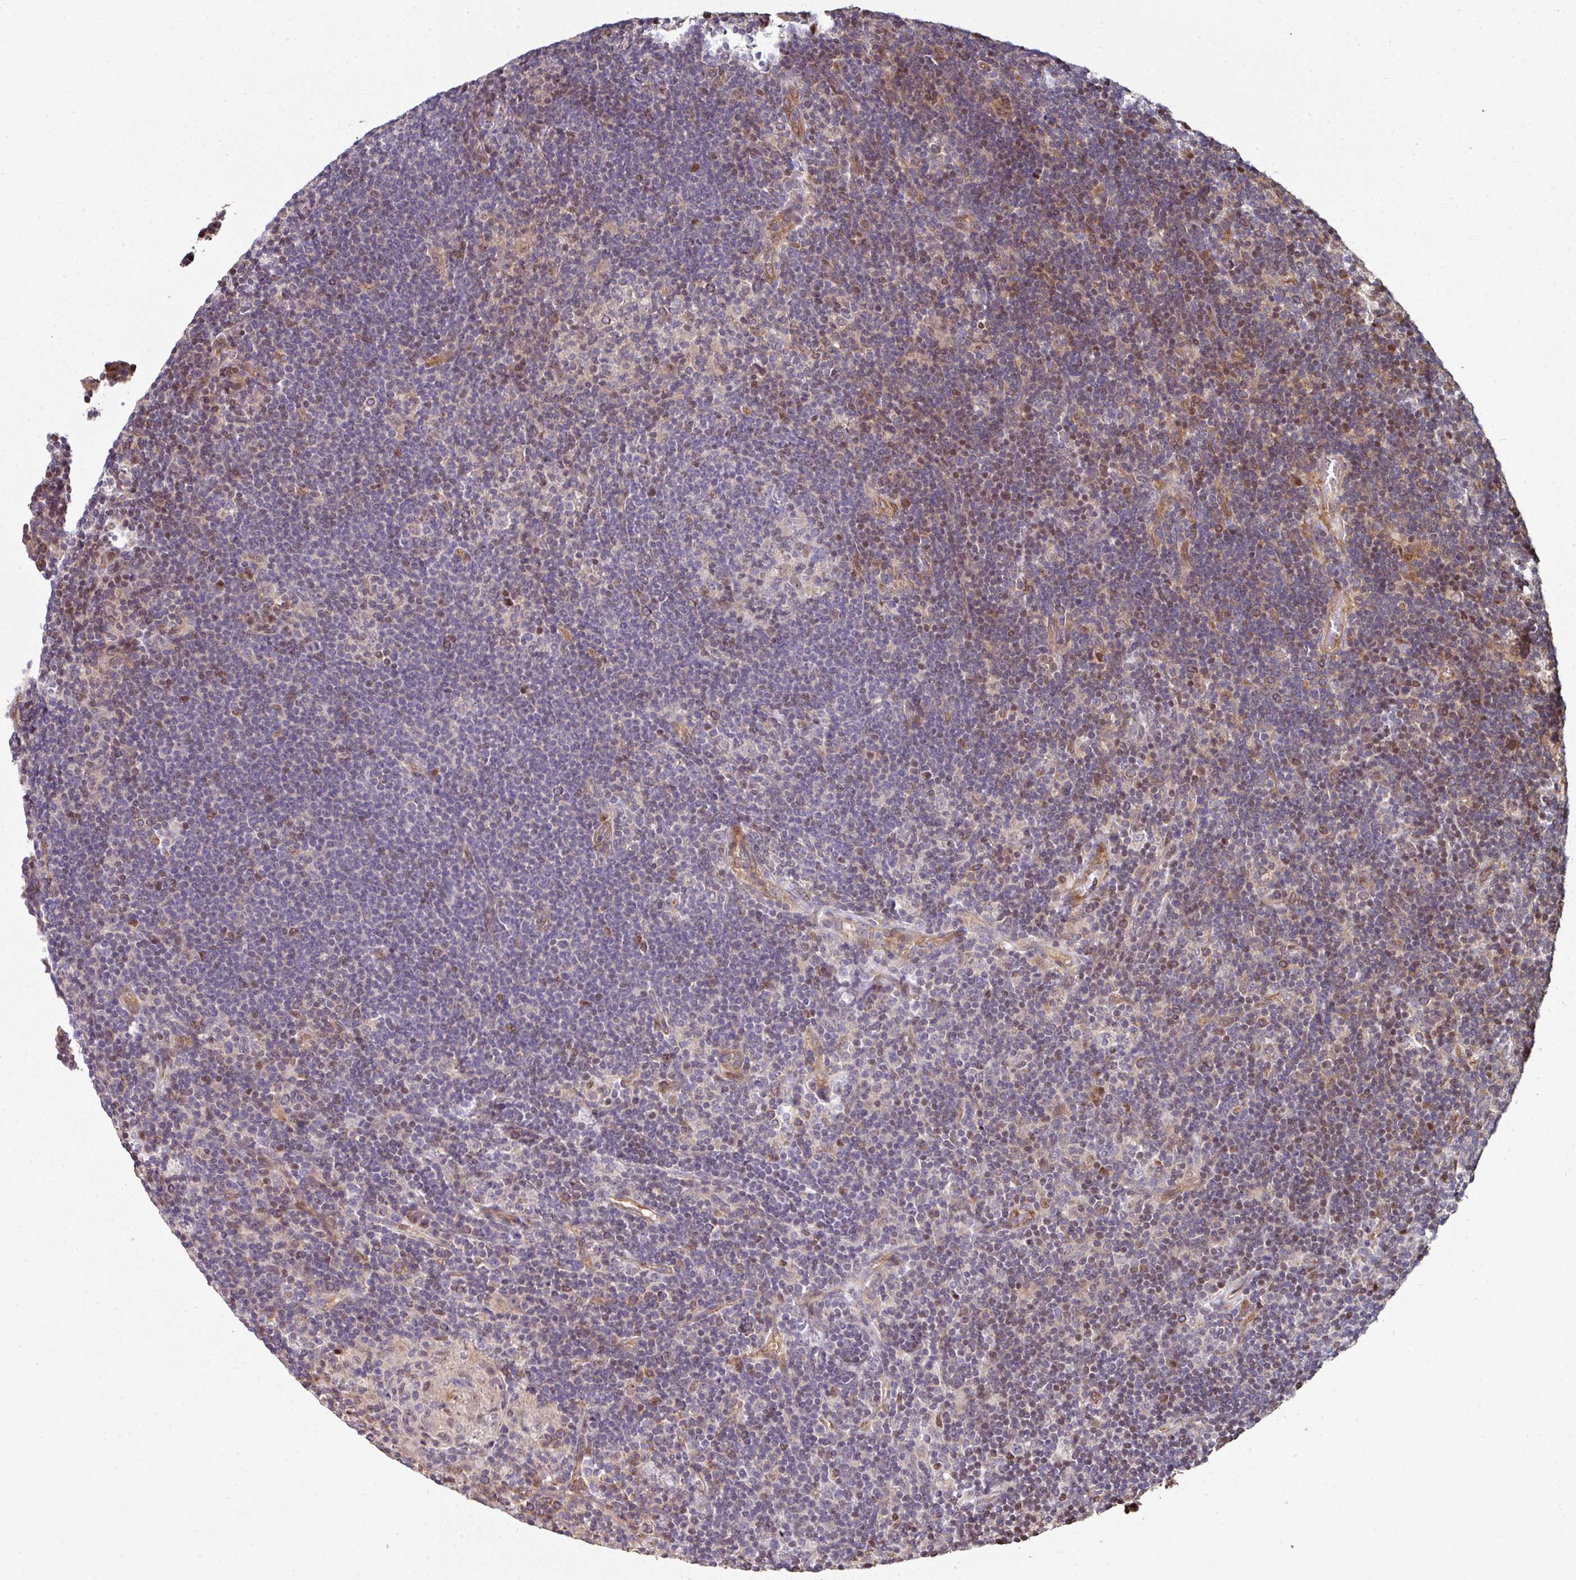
{"staining": {"intensity": "weak", "quantity": "<25%", "location": "cytoplasmic/membranous,nuclear"}, "tissue": "lymphoma", "cell_type": "Tumor cells", "image_type": "cancer", "snomed": [{"axis": "morphology", "description": "Hodgkin's disease, NOS"}, {"axis": "topography", "description": "Lymph node"}], "caption": "Tumor cells are negative for protein expression in human lymphoma. Brightfield microscopy of immunohistochemistry (IHC) stained with DAB (3,3'-diaminobenzidine) (brown) and hematoxylin (blue), captured at high magnification.", "gene": "ANO9", "patient": {"sex": "female", "age": 57}}